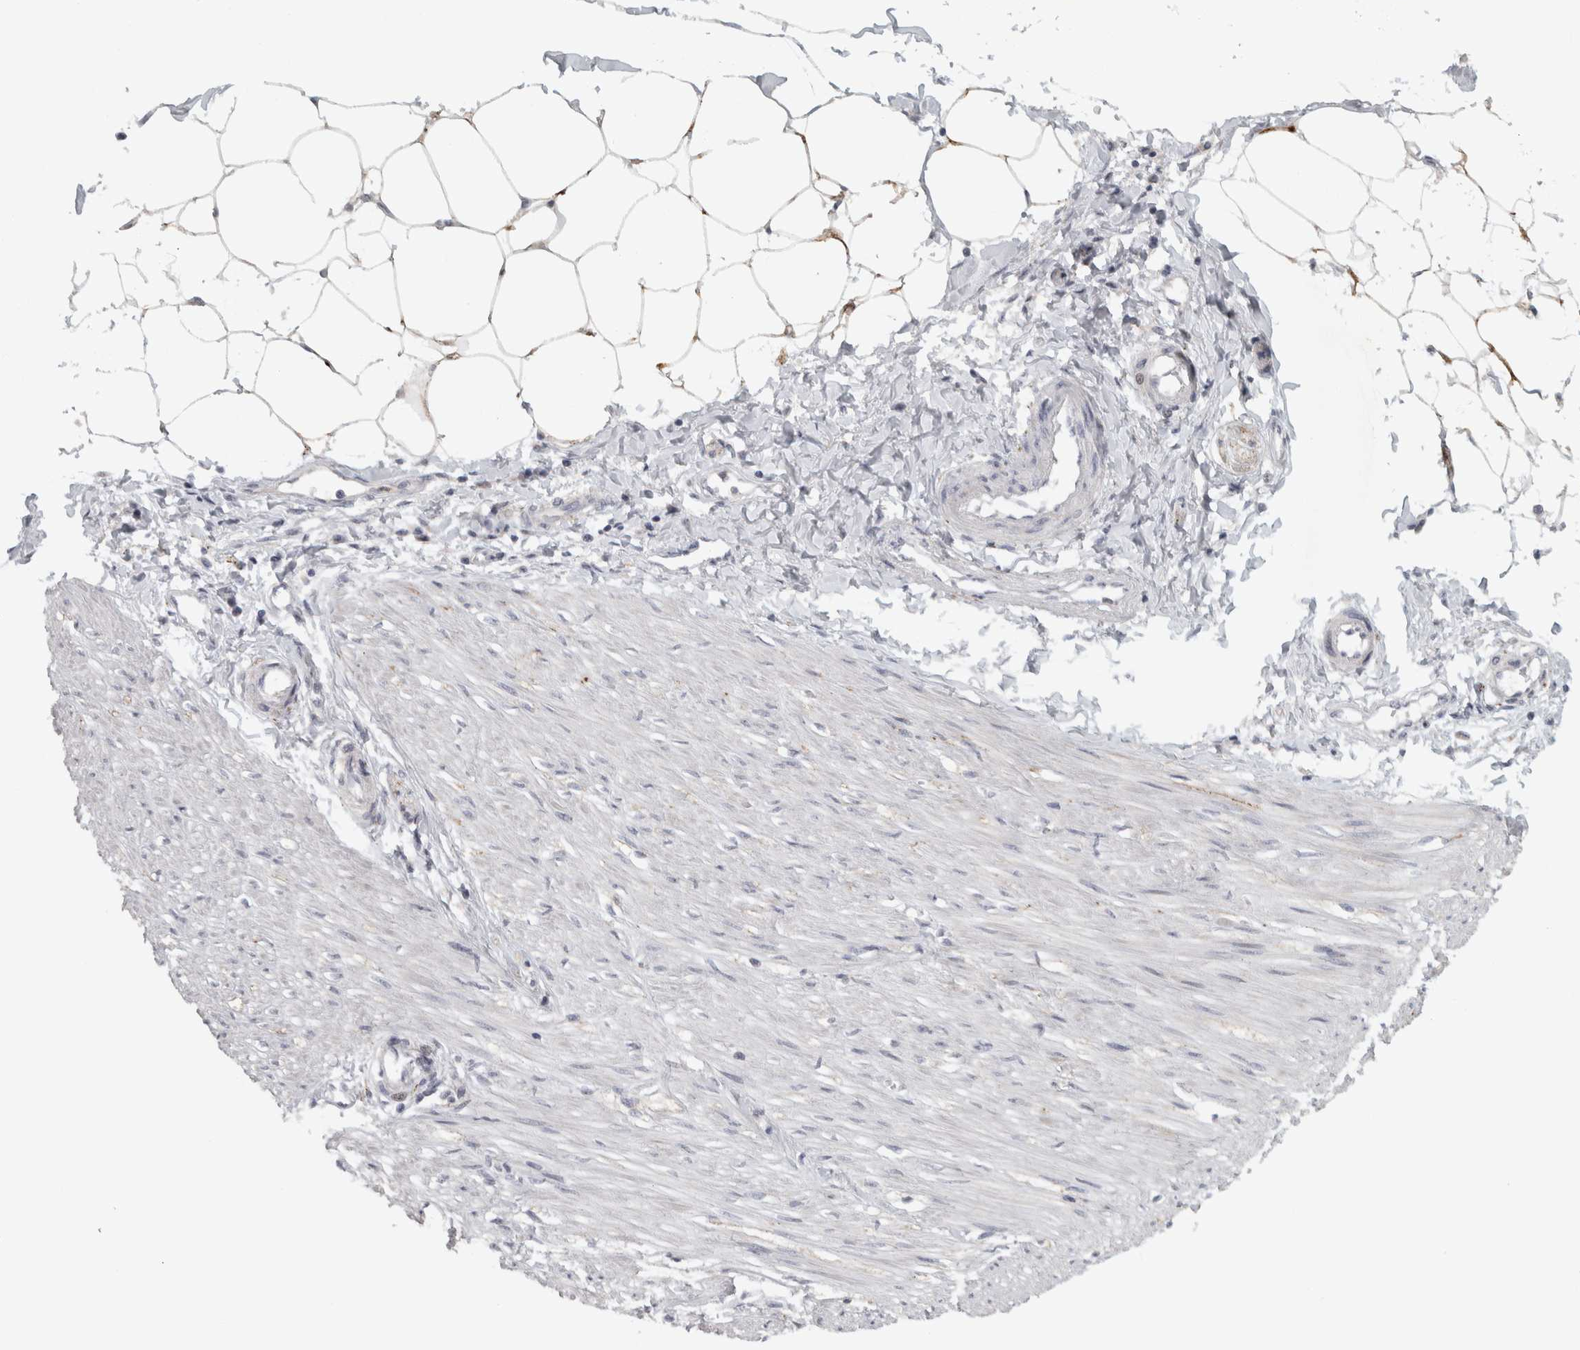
{"staining": {"intensity": "moderate", "quantity": ">75%", "location": "cytoplasmic/membranous"}, "tissue": "adipose tissue", "cell_type": "Adipocytes", "image_type": "normal", "snomed": [{"axis": "morphology", "description": "Normal tissue, NOS"}, {"axis": "morphology", "description": "Adenocarcinoma, NOS"}, {"axis": "topography", "description": "Colon"}, {"axis": "topography", "description": "Peripheral nerve tissue"}], "caption": "Adipose tissue stained with a brown dye reveals moderate cytoplasmic/membranous positive expression in approximately >75% of adipocytes.", "gene": "PTPRN2", "patient": {"sex": "male", "age": 14}}